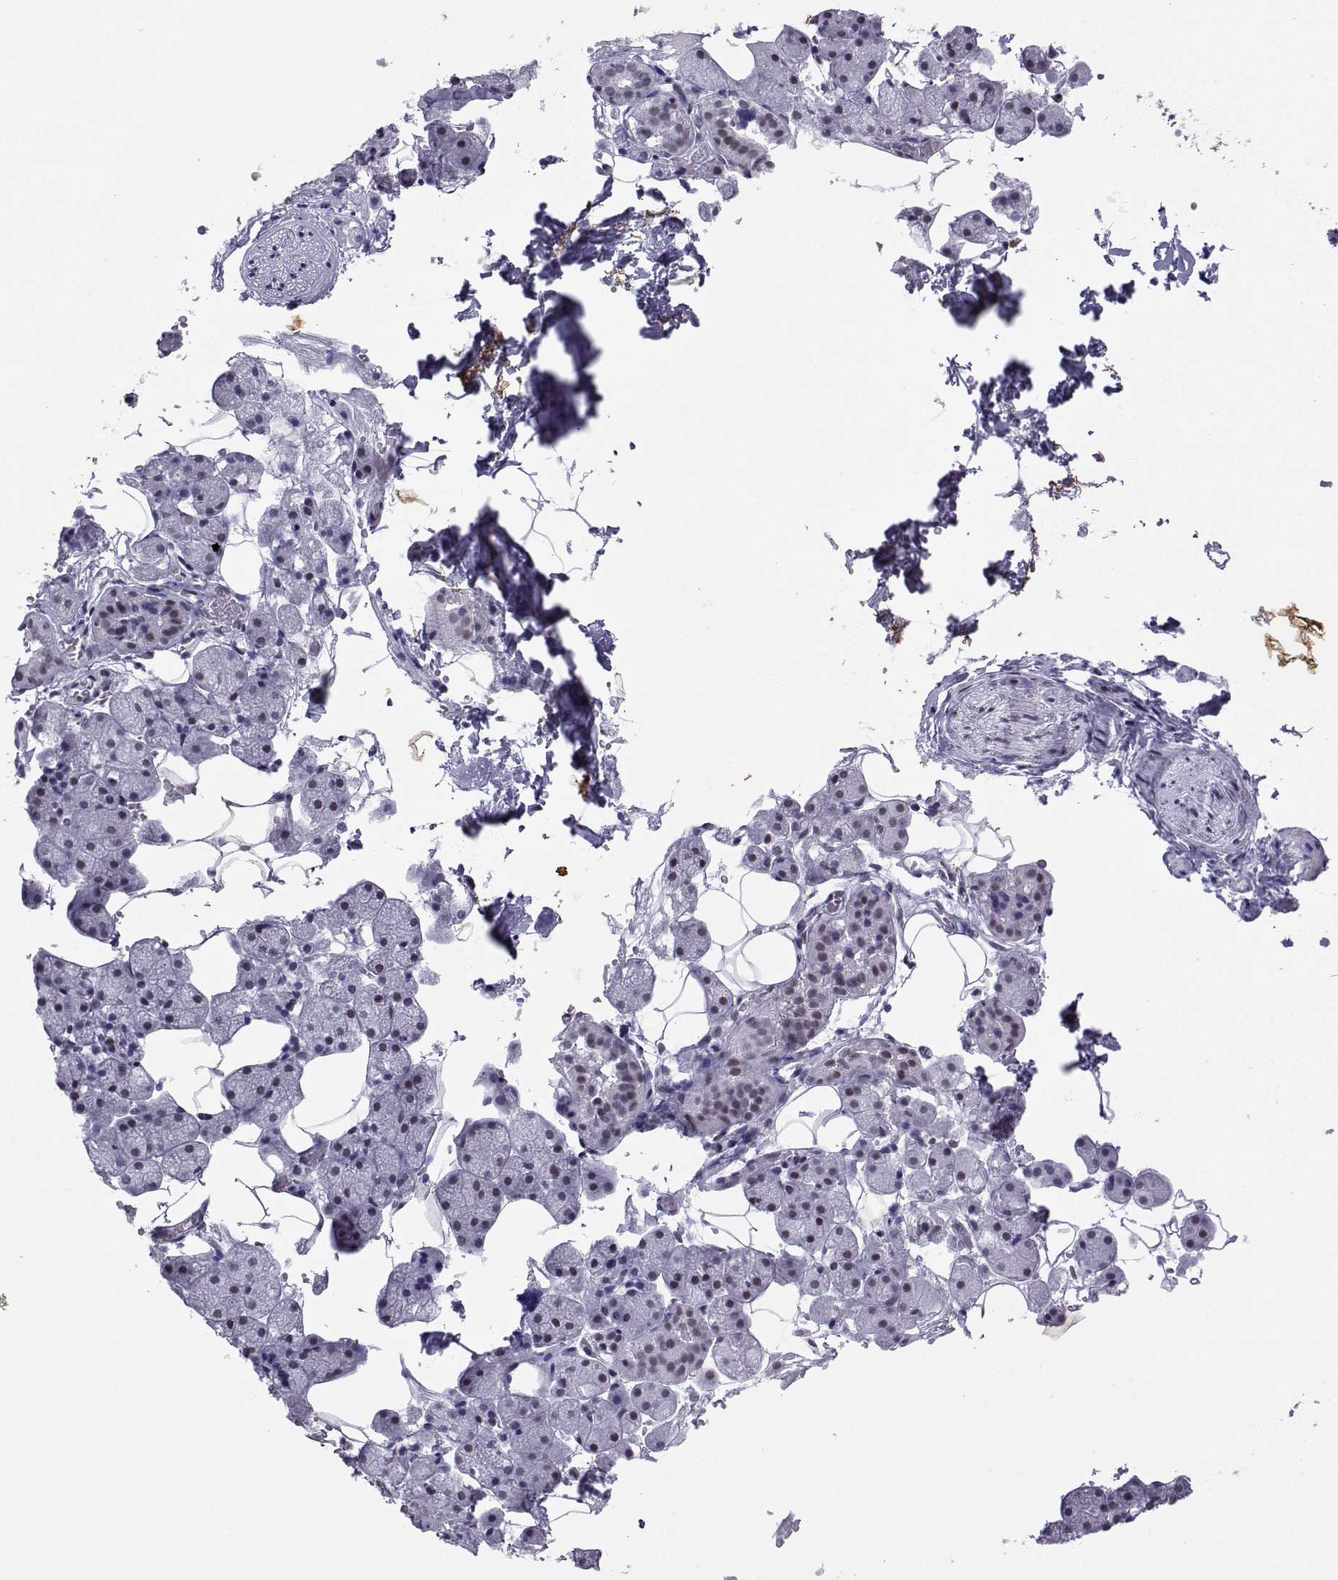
{"staining": {"intensity": "weak", "quantity": "<25%", "location": "nuclear"}, "tissue": "salivary gland", "cell_type": "Glandular cells", "image_type": "normal", "snomed": [{"axis": "morphology", "description": "Normal tissue, NOS"}, {"axis": "topography", "description": "Salivary gland"}], "caption": "IHC of normal salivary gland shows no positivity in glandular cells. (DAB (3,3'-diaminobenzidine) immunohistochemistry visualized using brightfield microscopy, high magnification).", "gene": "LORICRIN", "patient": {"sex": "male", "age": 38}}